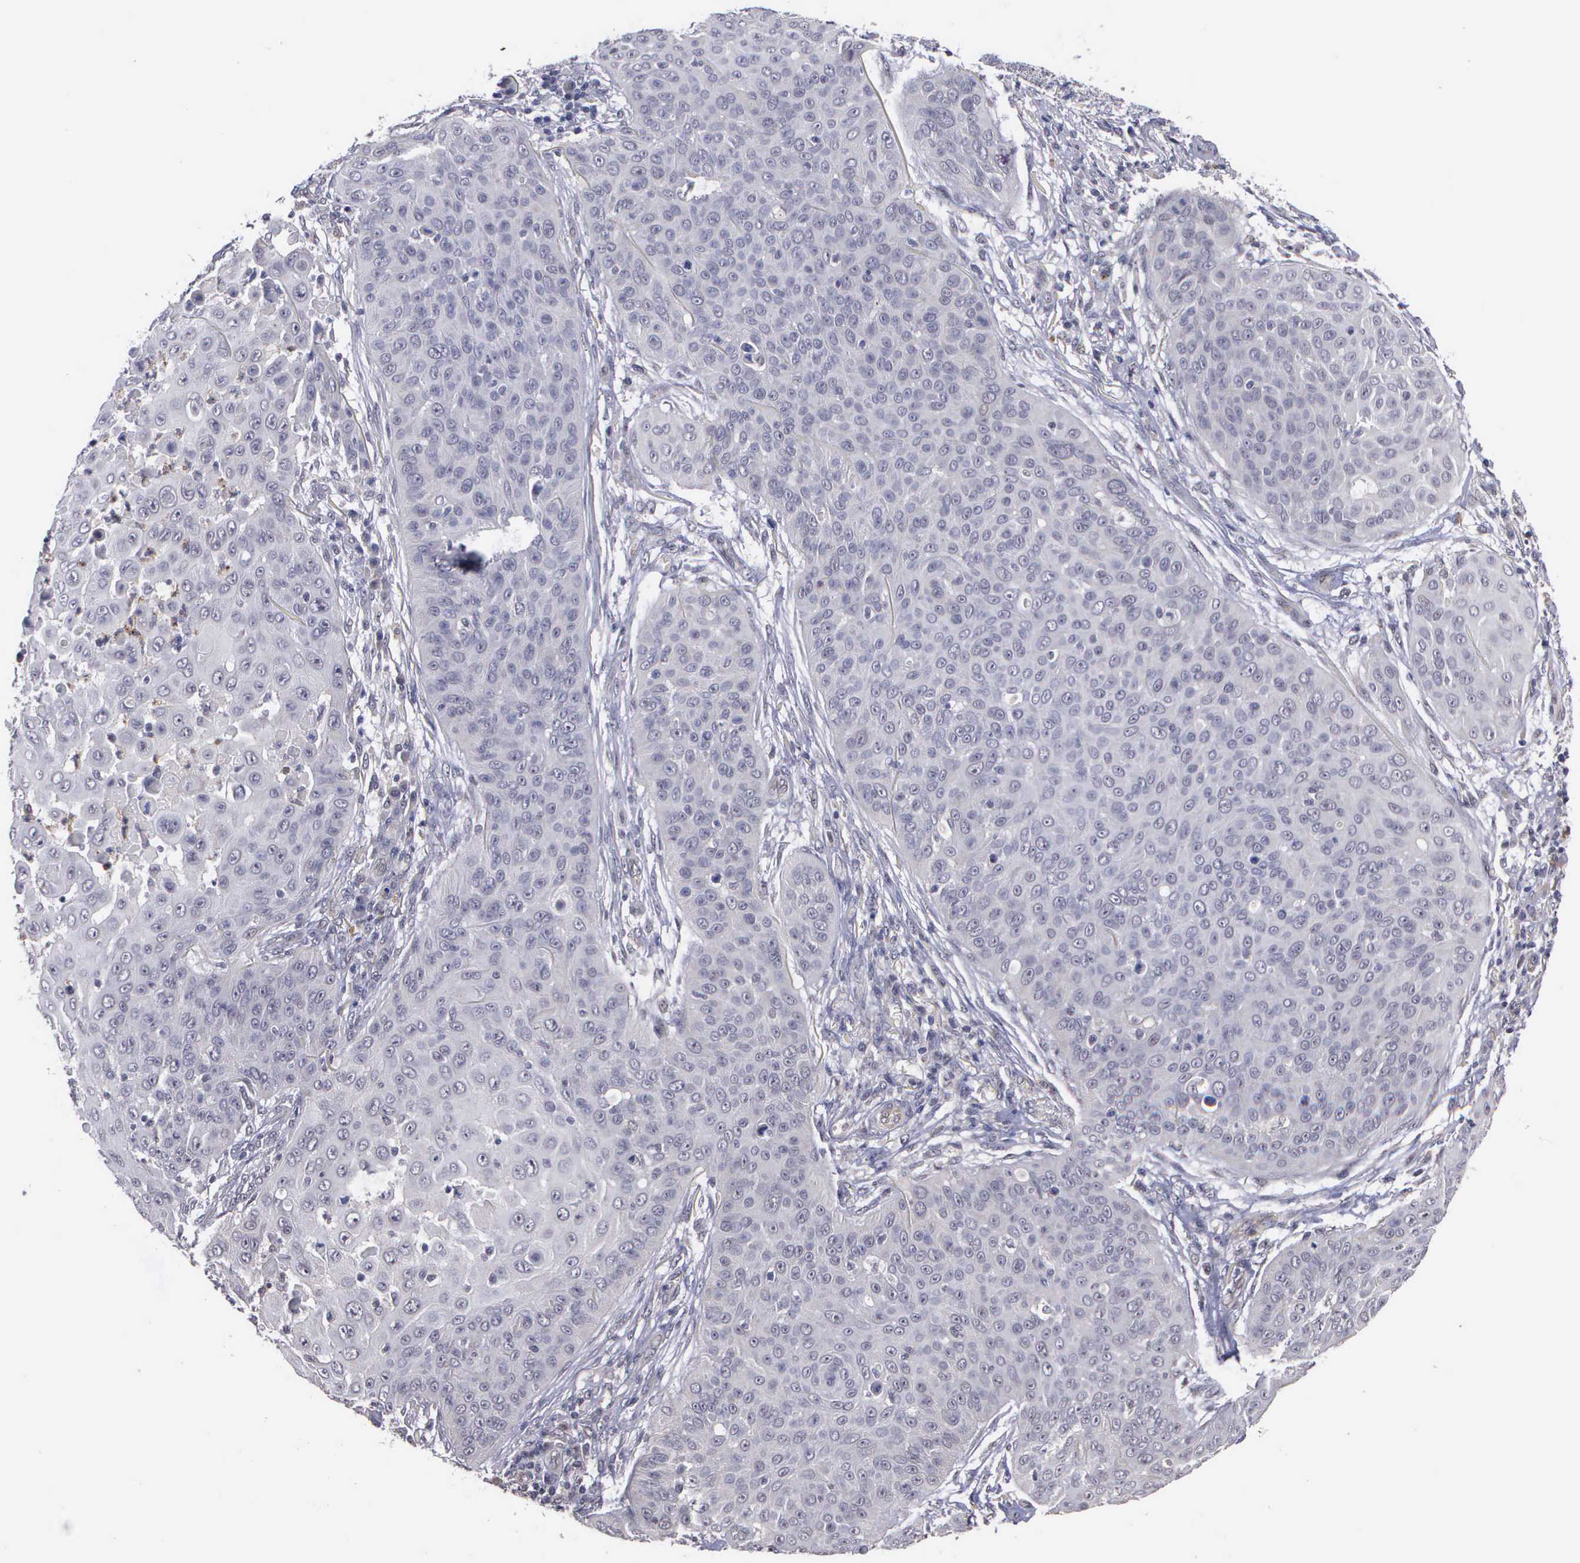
{"staining": {"intensity": "negative", "quantity": "none", "location": "none"}, "tissue": "skin cancer", "cell_type": "Tumor cells", "image_type": "cancer", "snomed": [{"axis": "morphology", "description": "Squamous cell carcinoma, NOS"}, {"axis": "topography", "description": "Skin"}], "caption": "An immunohistochemistry micrograph of skin cancer is shown. There is no staining in tumor cells of skin cancer. Nuclei are stained in blue.", "gene": "MAP3K9", "patient": {"sex": "male", "age": 82}}